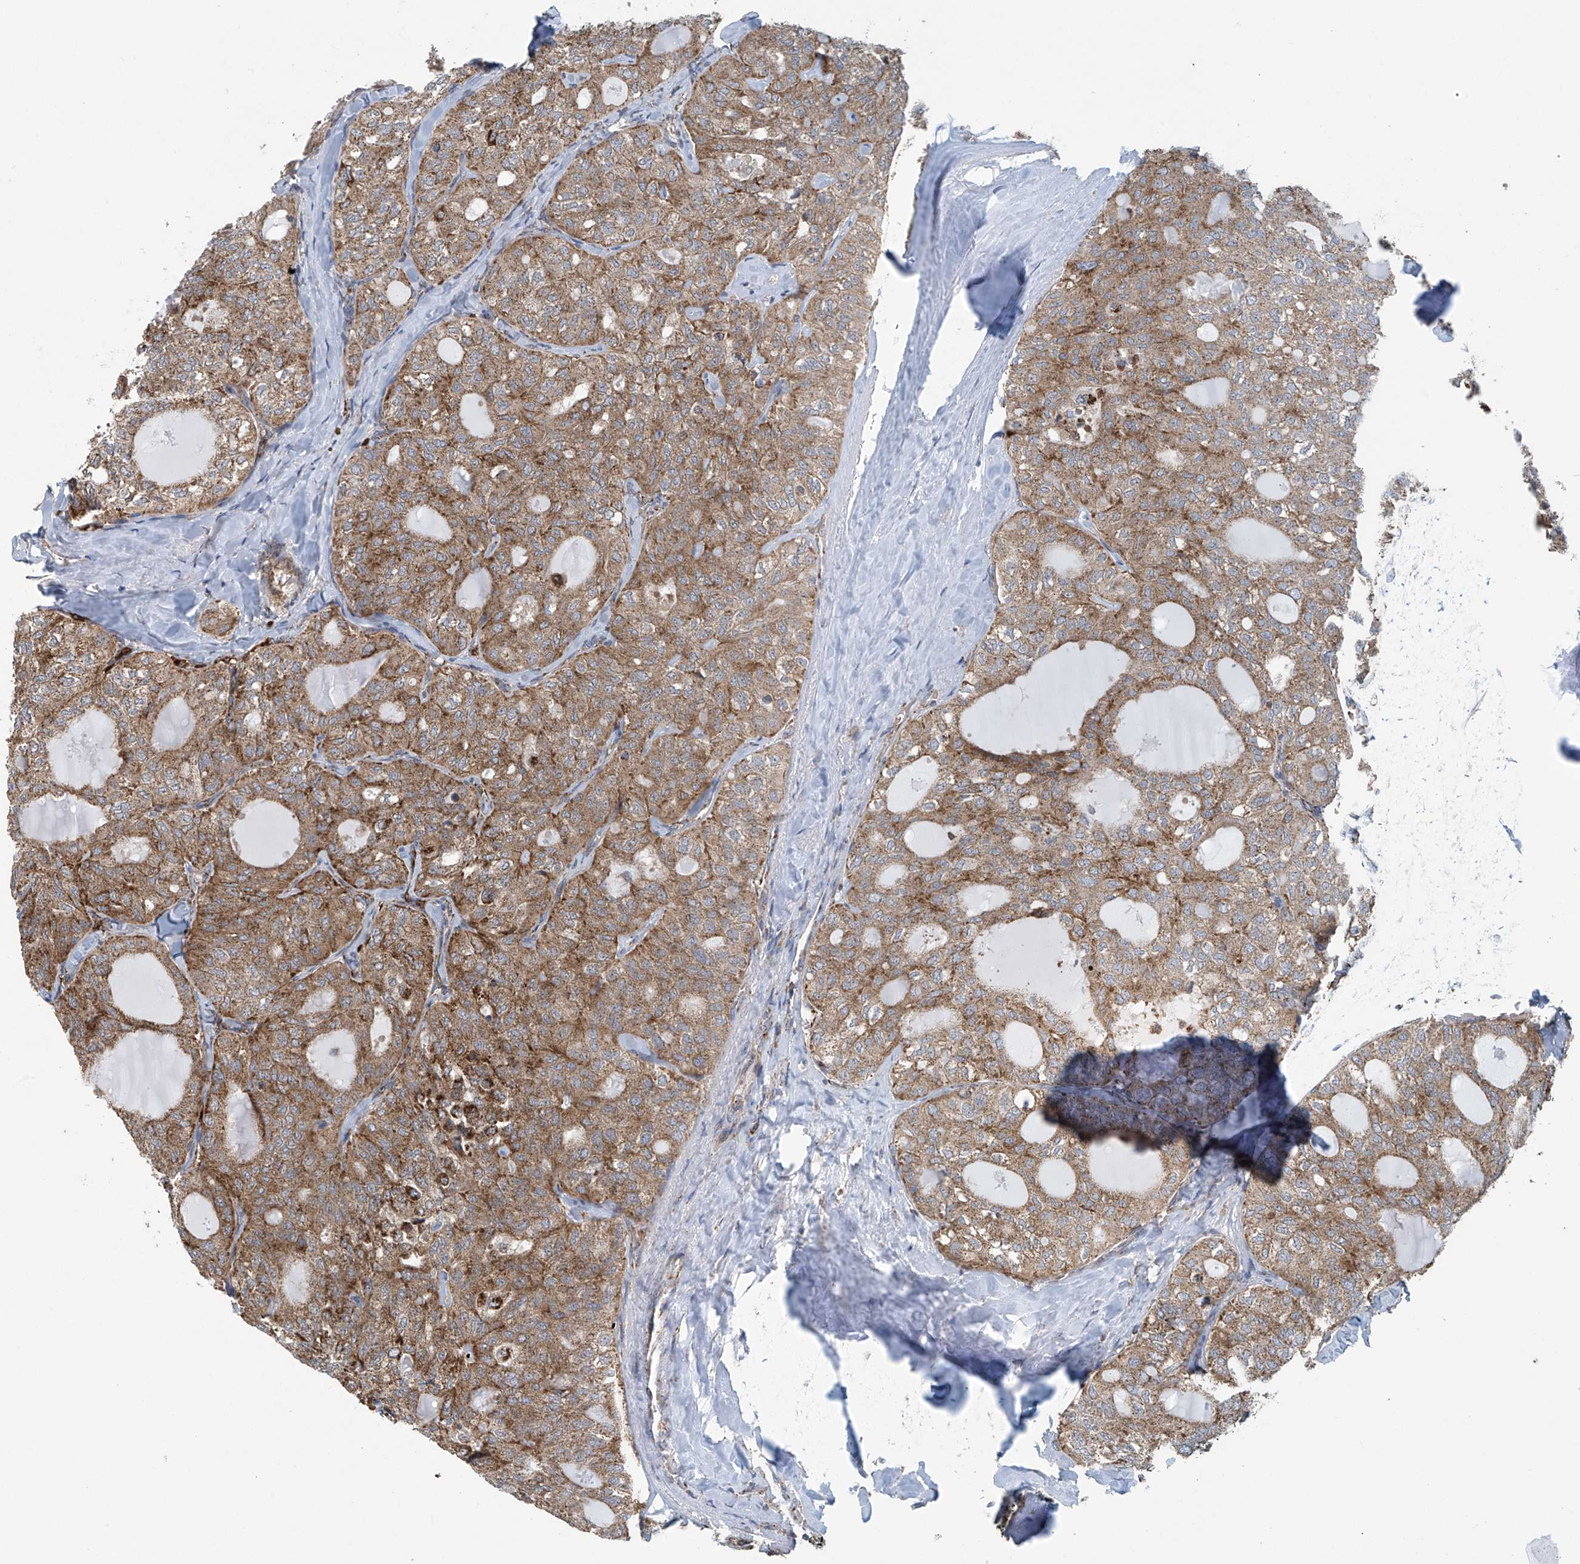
{"staining": {"intensity": "moderate", "quantity": ">75%", "location": "cytoplasmic/membranous"}, "tissue": "thyroid cancer", "cell_type": "Tumor cells", "image_type": "cancer", "snomed": [{"axis": "morphology", "description": "Follicular adenoma carcinoma, NOS"}, {"axis": "topography", "description": "Thyroid gland"}], "caption": "IHC of human thyroid cancer reveals medium levels of moderate cytoplasmic/membranous staining in approximately >75% of tumor cells. (brown staining indicates protein expression, while blue staining denotes nuclei).", "gene": "COMMD1", "patient": {"sex": "male", "age": 75}}